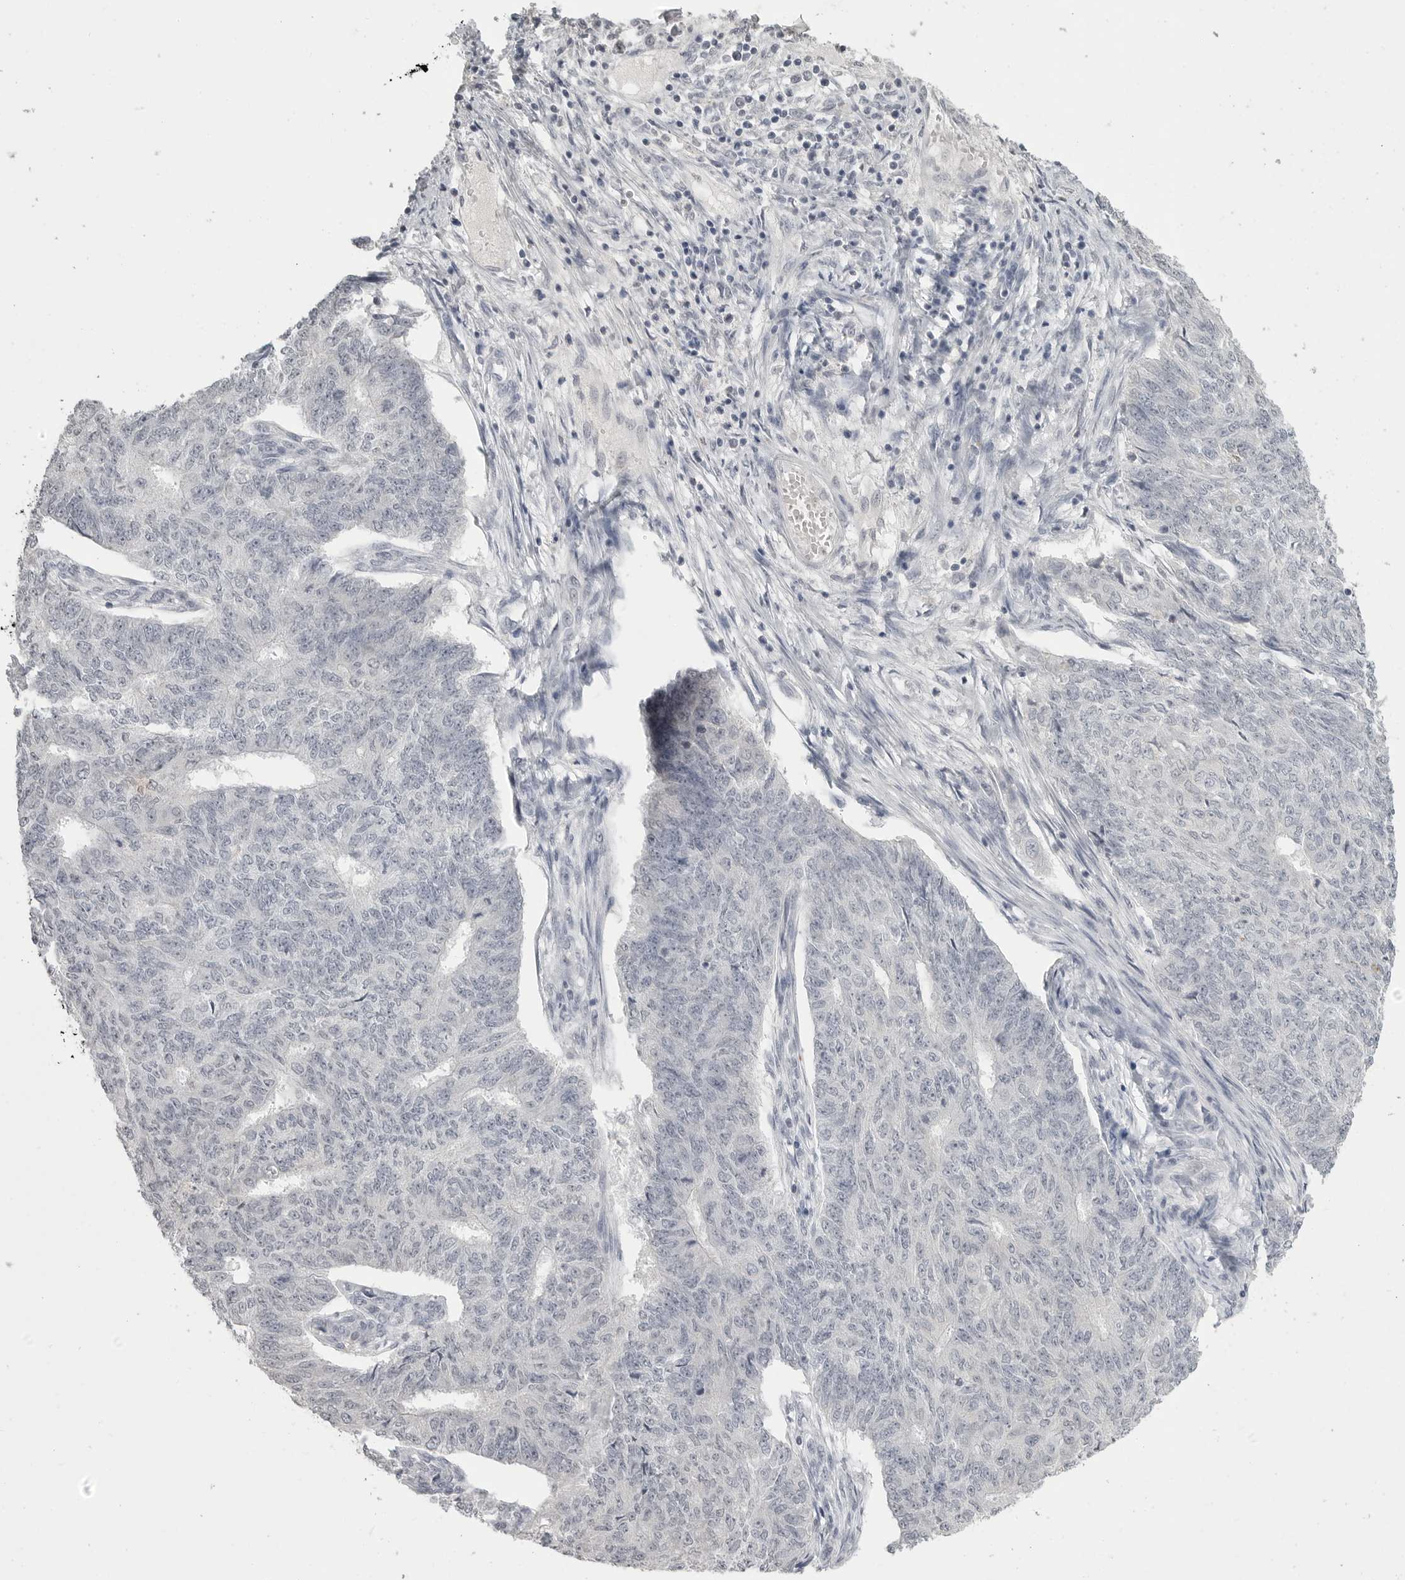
{"staining": {"intensity": "negative", "quantity": "none", "location": "none"}, "tissue": "endometrial cancer", "cell_type": "Tumor cells", "image_type": "cancer", "snomed": [{"axis": "morphology", "description": "Adenocarcinoma, NOS"}, {"axis": "topography", "description": "Endometrium"}], "caption": "An image of adenocarcinoma (endometrial) stained for a protein reveals no brown staining in tumor cells.", "gene": "PRSS1", "patient": {"sex": "female", "age": 32}}